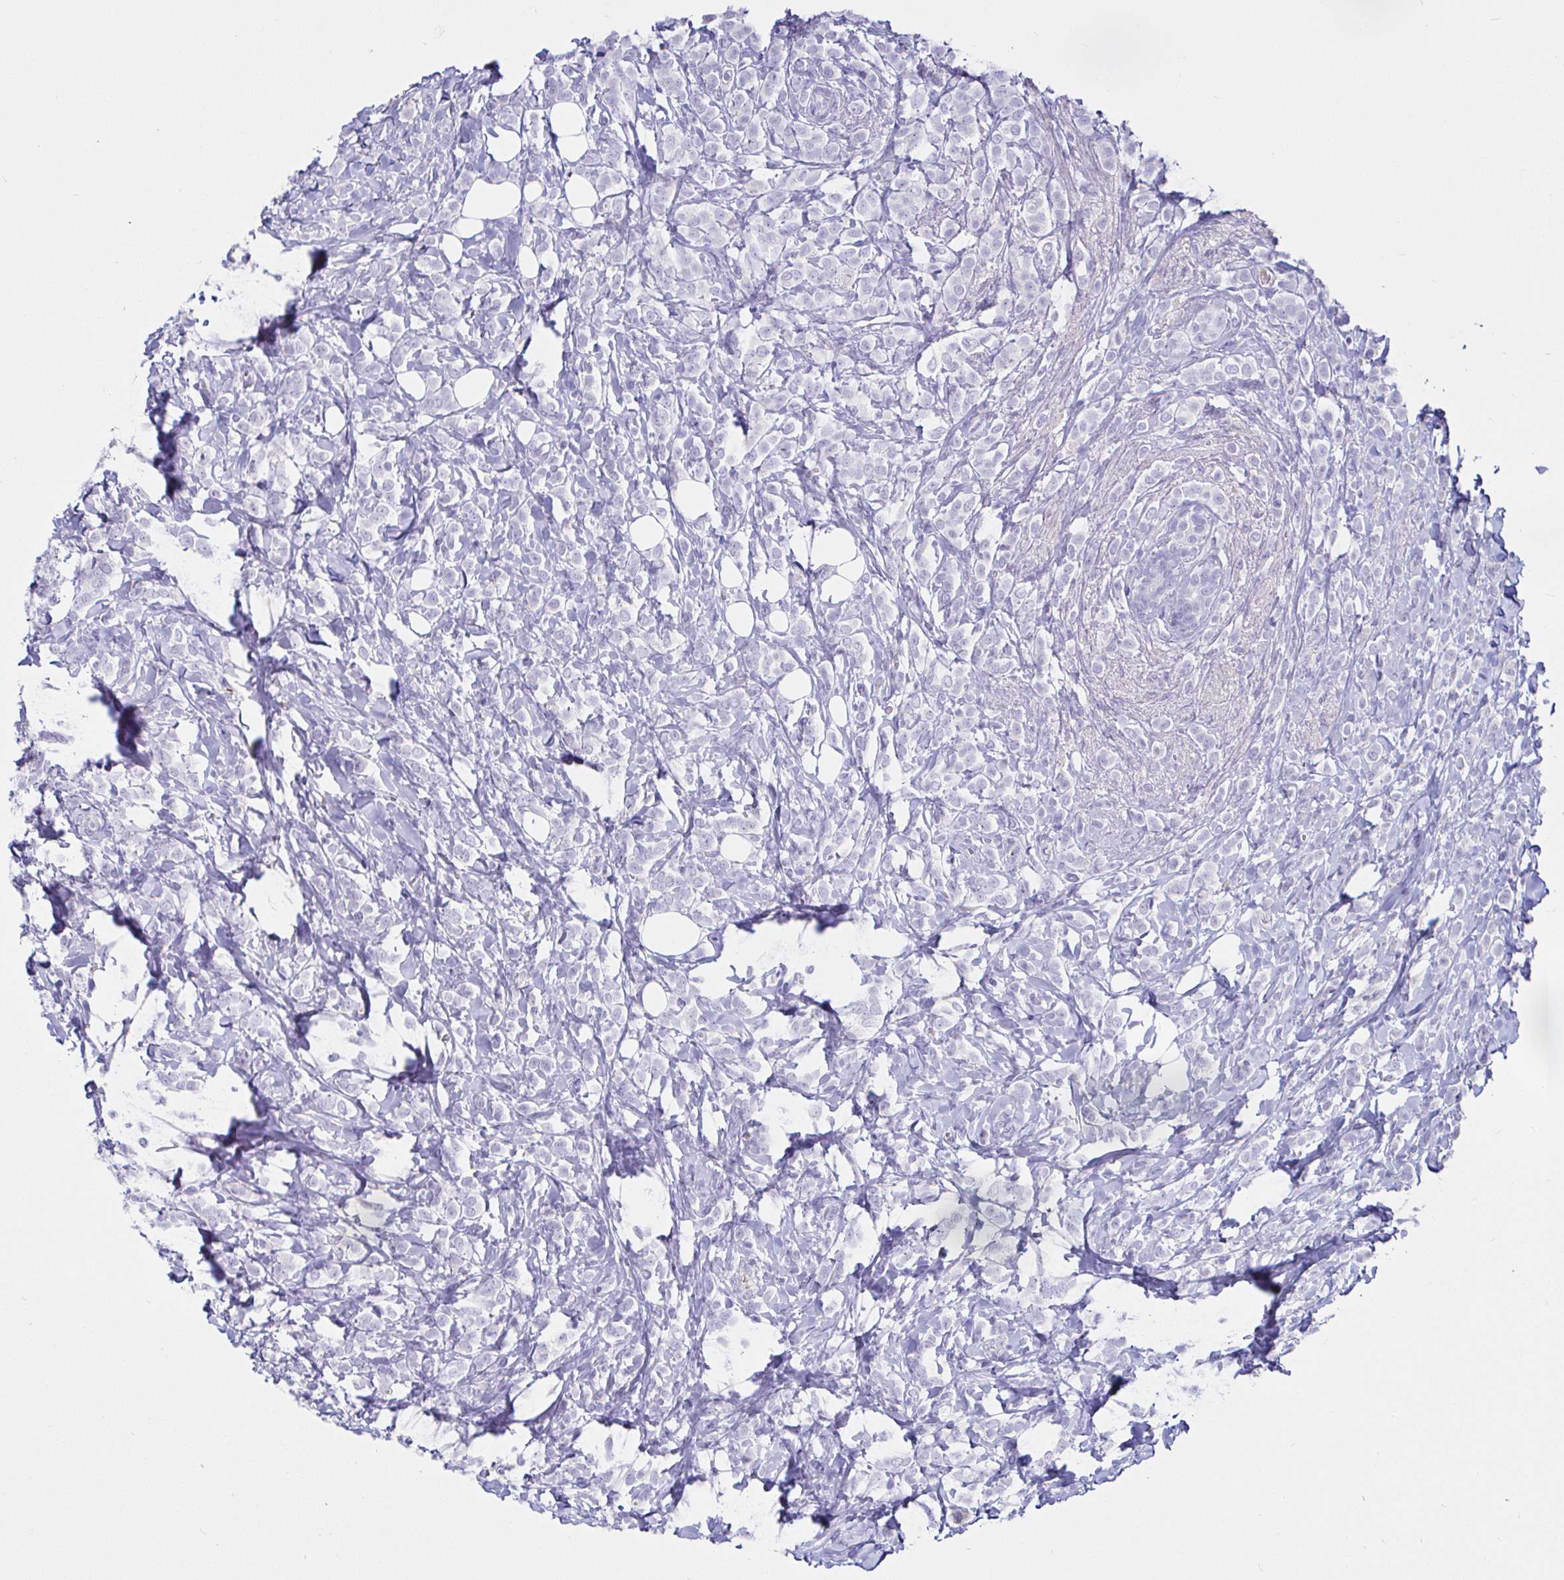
{"staining": {"intensity": "negative", "quantity": "none", "location": "none"}, "tissue": "breast cancer", "cell_type": "Tumor cells", "image_type": "cancer", "snomed": [{"axis": "morphology", "description": "Lobular carcinoma"}, {"axis": "topography", "description": "Breast"}], "caption": "Immunohistochemical staining of lobular carcinoma (breast) reveals no significant expression in tumor cells. (Brightfield microscopy of DAB immunohistochemistry (IHC) at high magnification).", "gene": "SAA4", "patient": {"sex": "female", "age": 49}}